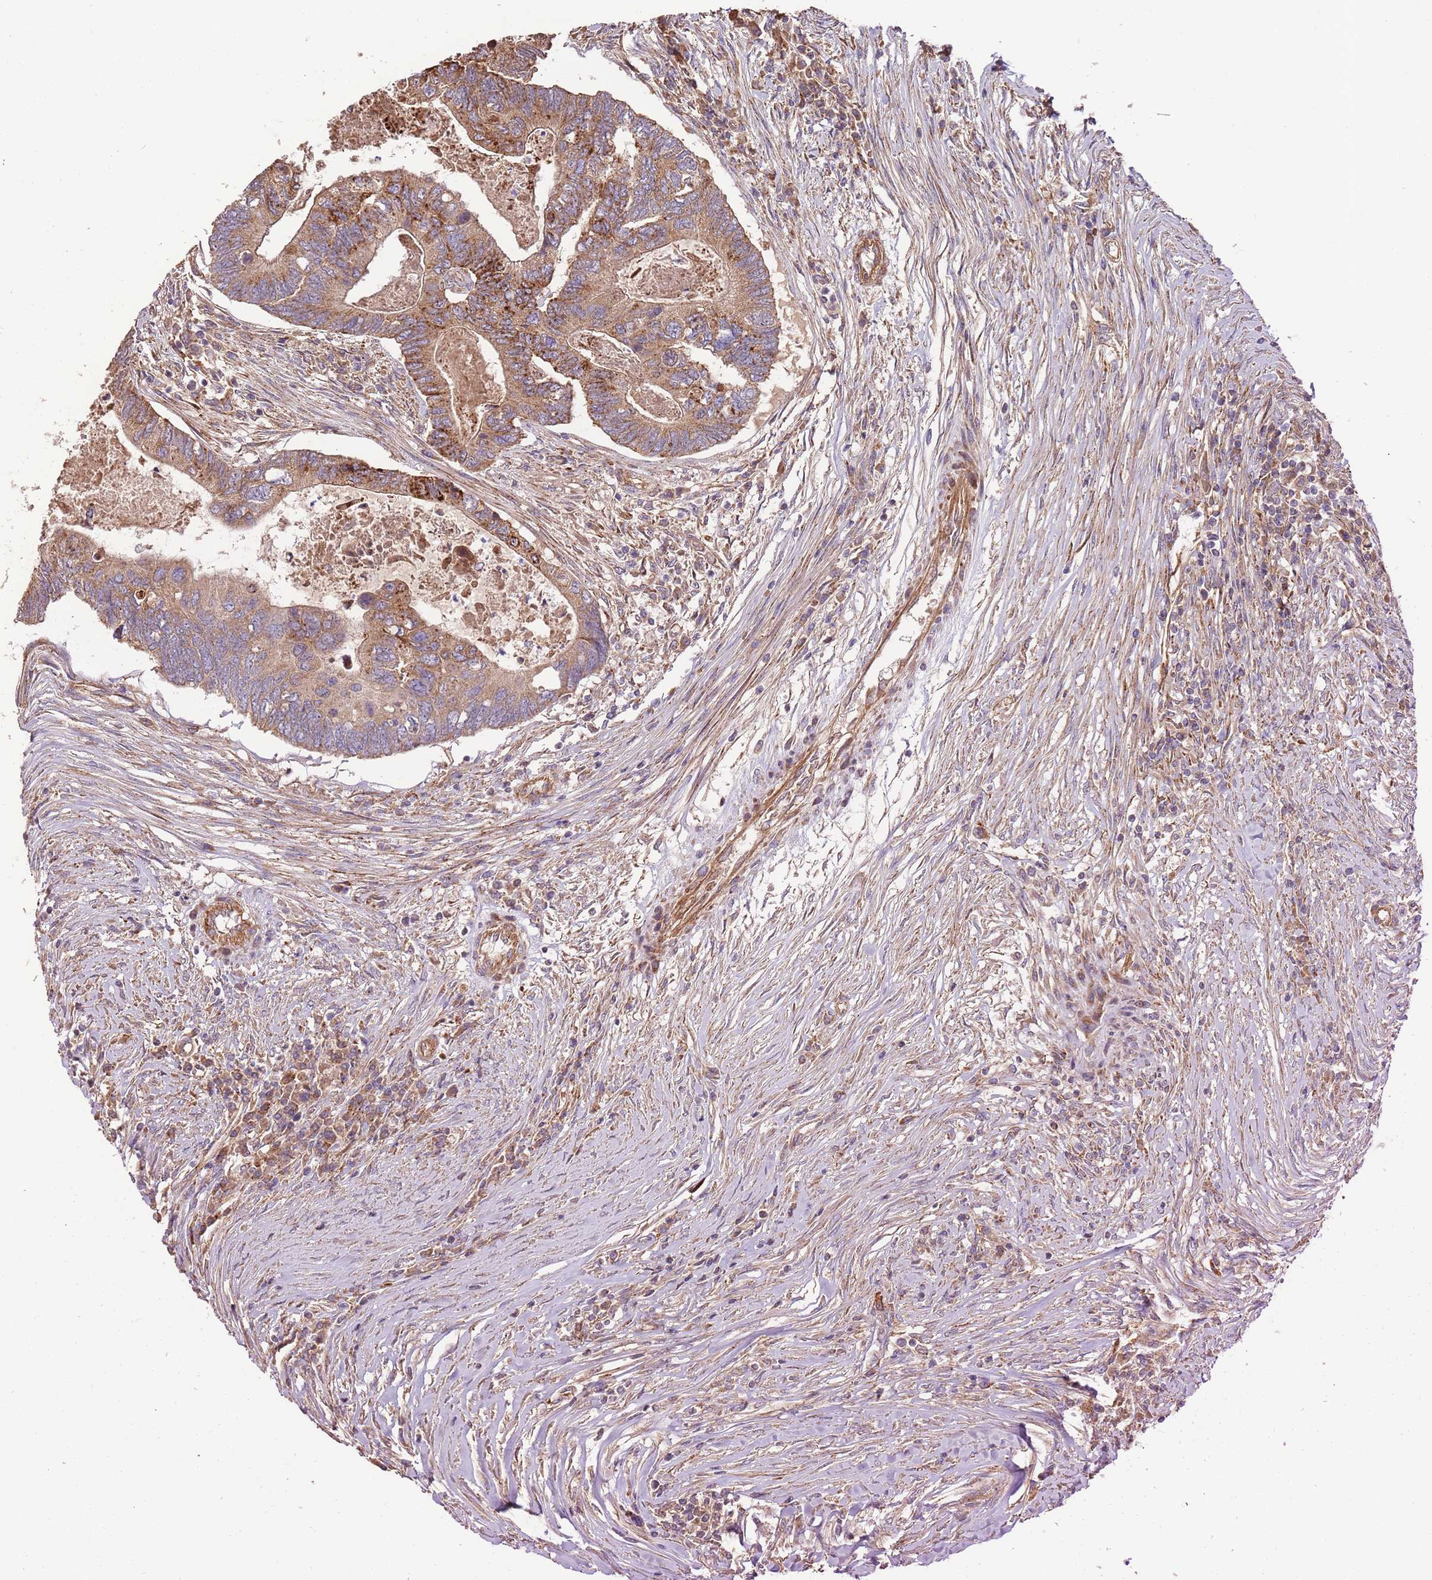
{"staining": {"intensity": "moderate", "quantity": ">75%", "location": "cytoplasmic/membranous"}, "tissue": "colorectal cancer", "cell_type": "Tumor cells", "image_type": "cancer", "snomed": [{"axis": "morphology", "description": "Adenocarcinoma, NOS"}, {"axis": "topography", "description": "Colon"}], "caption": "Approximately >75% of tumor cells in human colorectal cancer reveal moderate cytoplasmic/membranous protein staining as visualized by brown immunohistochemical staining.", "gene": "DOCK6", "patient": {"sex": "female", "age": 67}}